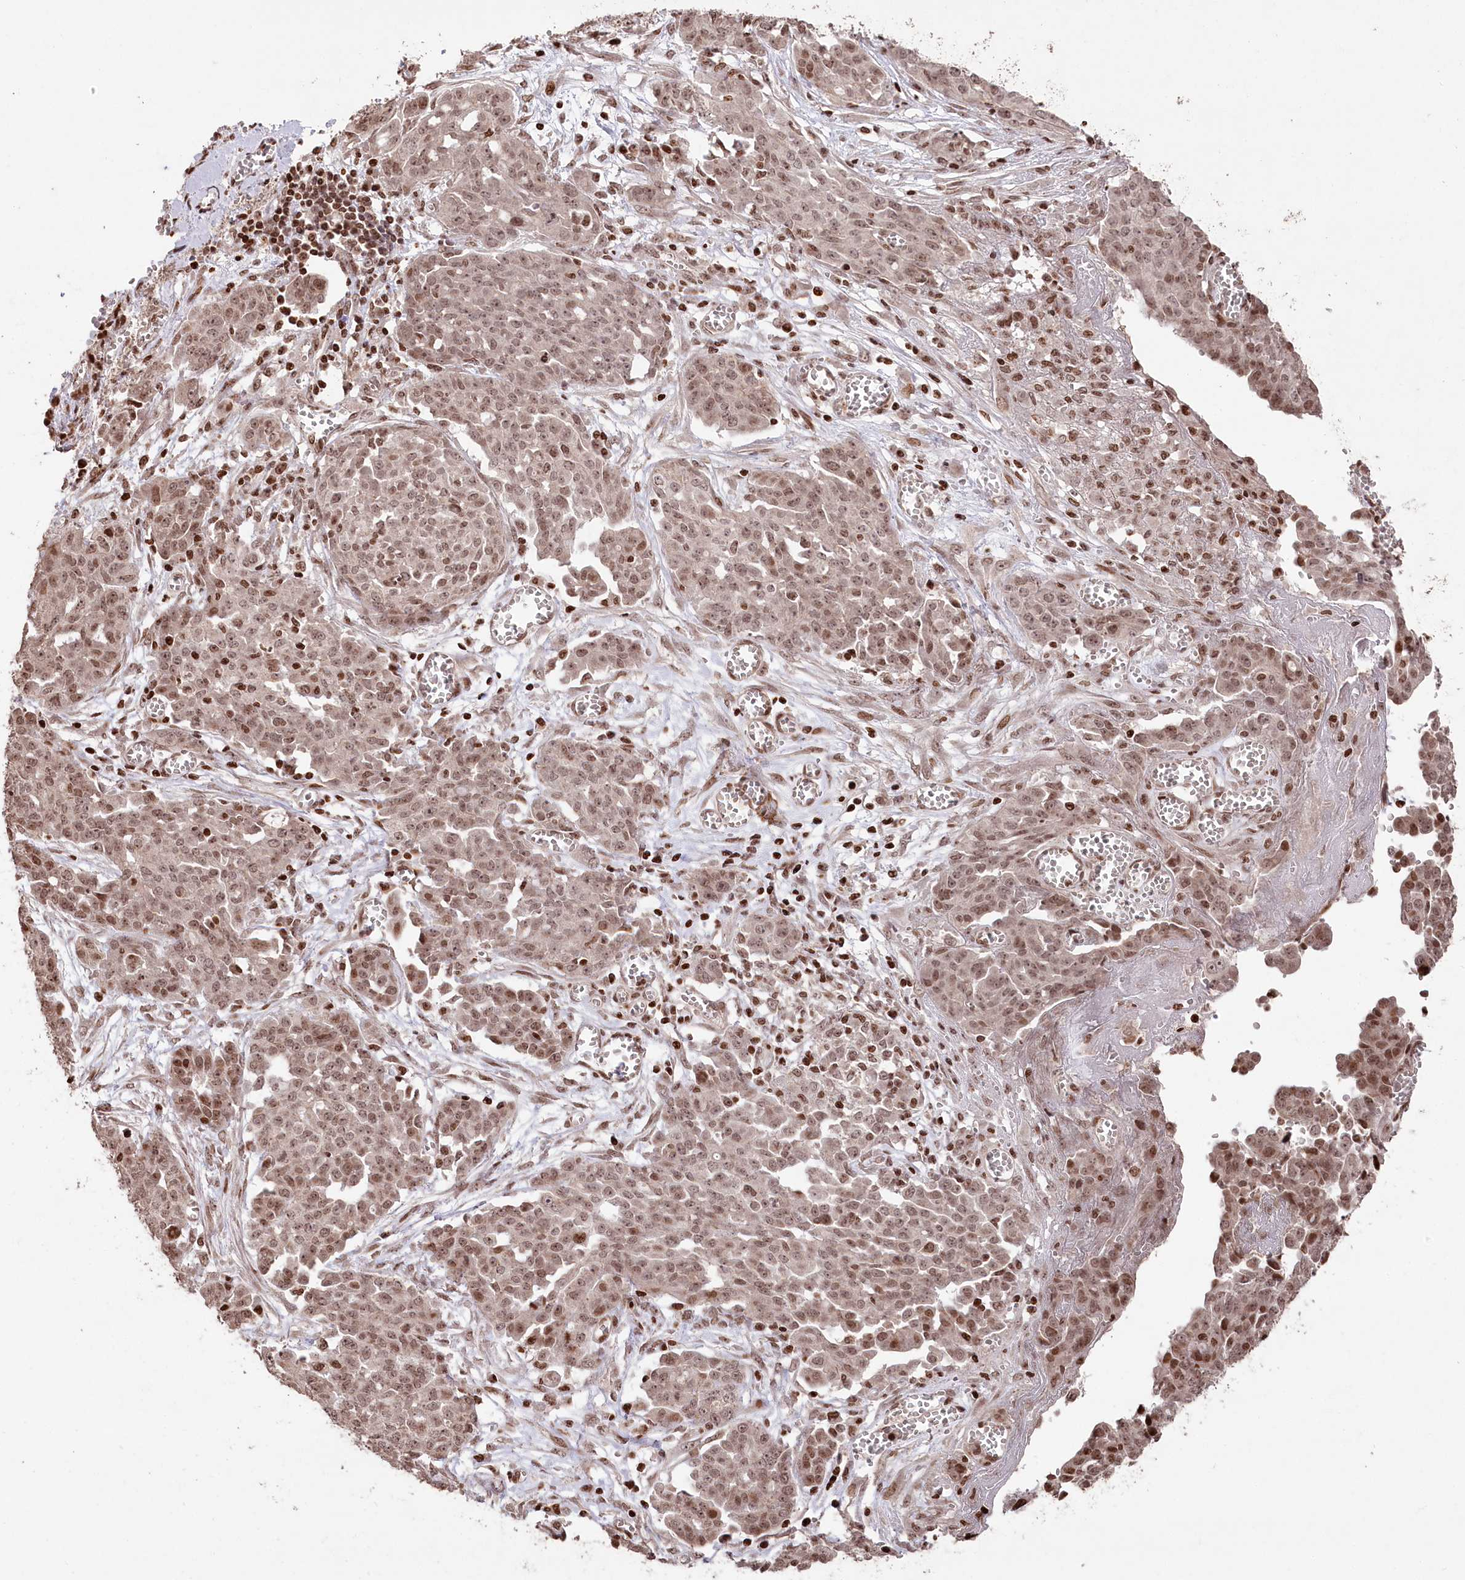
{"staining": {"intensity": "moderate", "quantity": ">75%", "location": "nuclear"}, "tissue": "ovarian cancer", "cell_type": "Tumor cells", "image_type": "cancer", "snomed": [{"axis": "morphology", "description": "Cystadenocarcinoma, serous, NOS"}, {"axis": "topography", "description": "Soft tissue"}, {"axis": "topography", "description": "Ovary"}], "caption": "Immunohistochemical staining of human ovarian cancer reveals medium levels of moderate nuclear positivity in about >75% of tumor cells.", "gene": "CCSER2", "patient": {"sex": "female", "age": 57}}